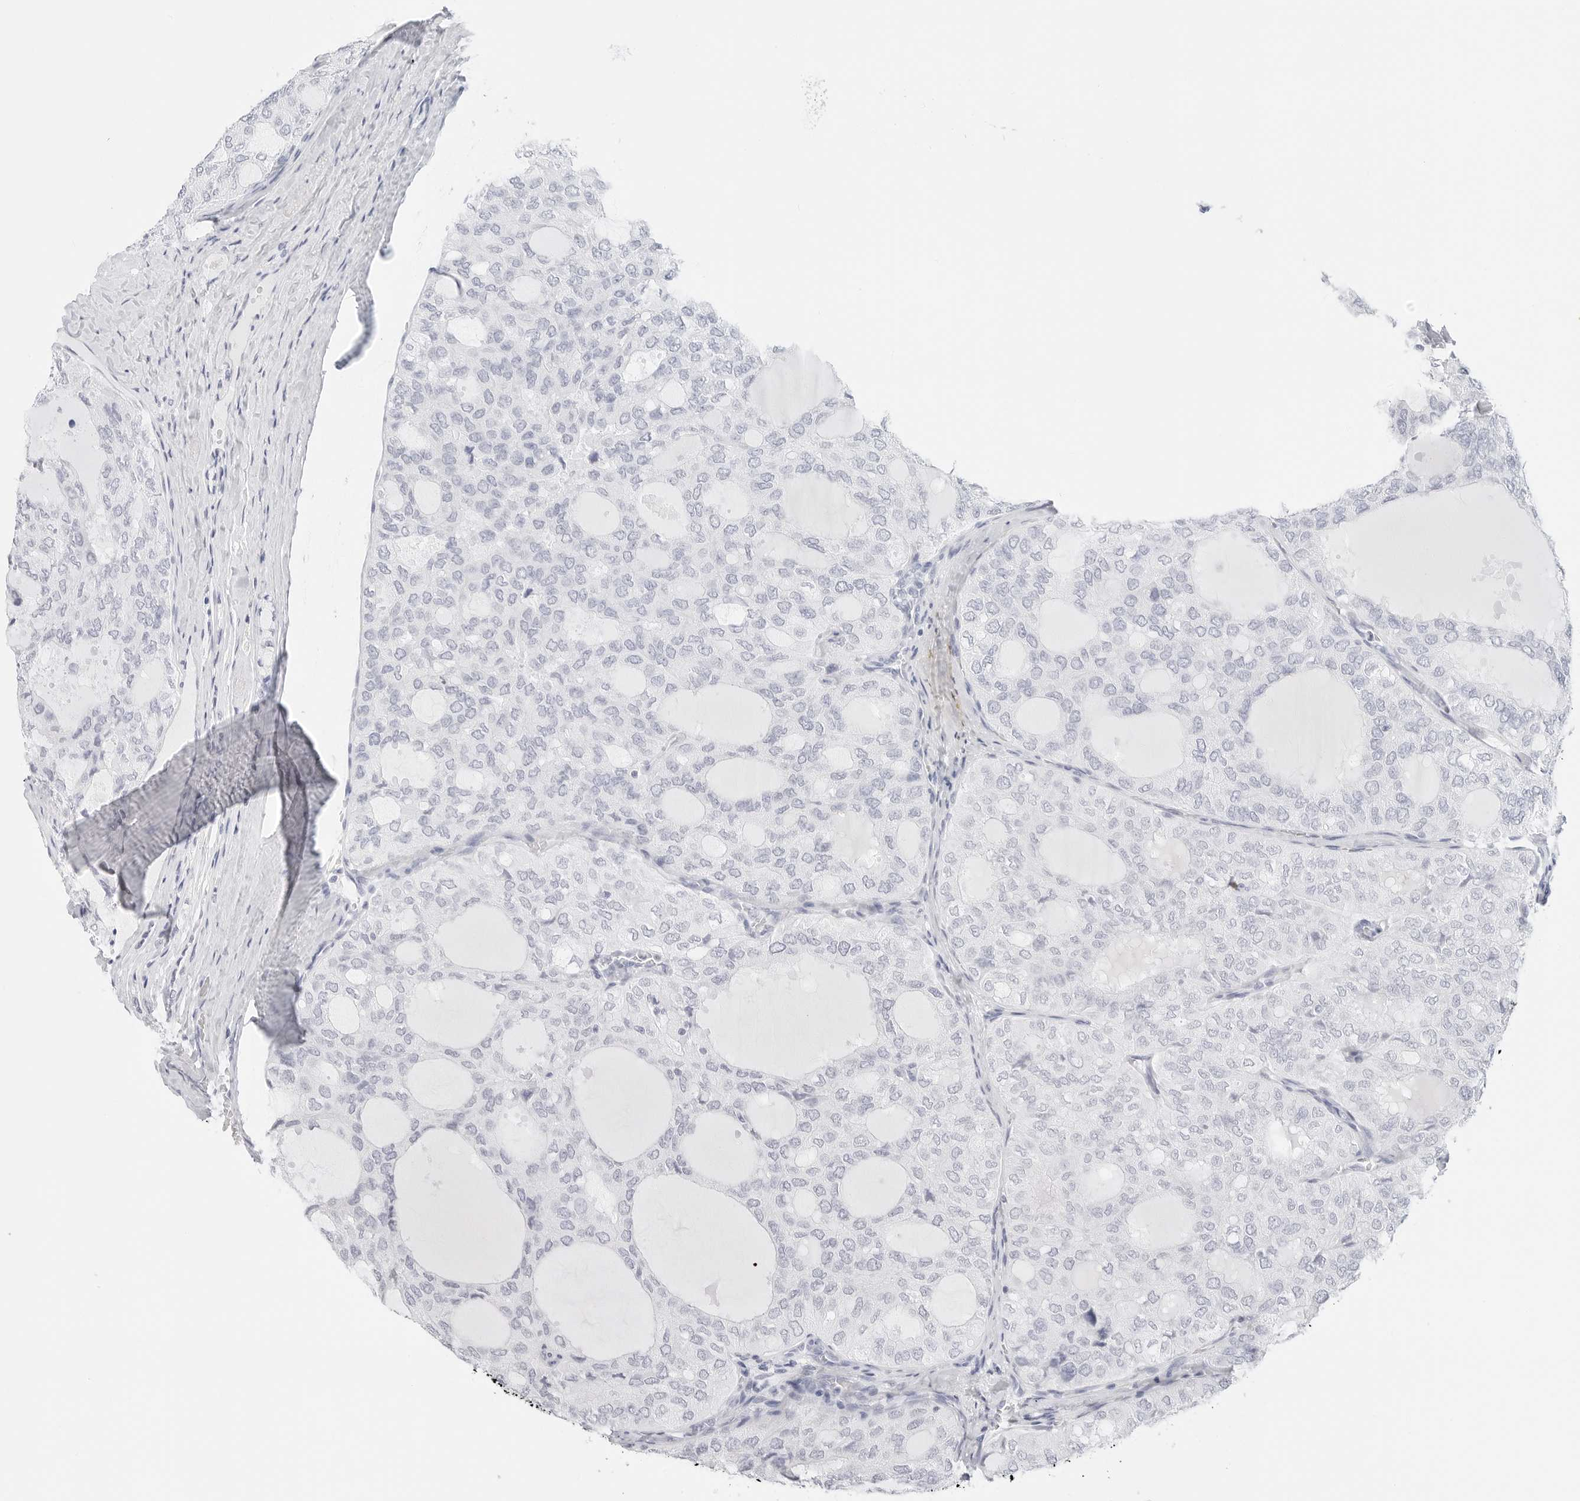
{"staining": {"intensity": "negative", "quantity": "none", "location": "none"}, "tissue": "thyroid cancer", "cell_type": "Tumor cells", "image_type": "cancer", "snomed": [{"axis": "morphology", "description": "Follicular adenoma carcinoma, NOS"}, {"axis": "topography", "description": "Thyroid gland"}], "caption": "Tumor cells show no significant expression in thyroid cancer (follicular adenoma carcinoma).", "gene": "TFF2", "patient": {"sex": "male", "age": 75}}